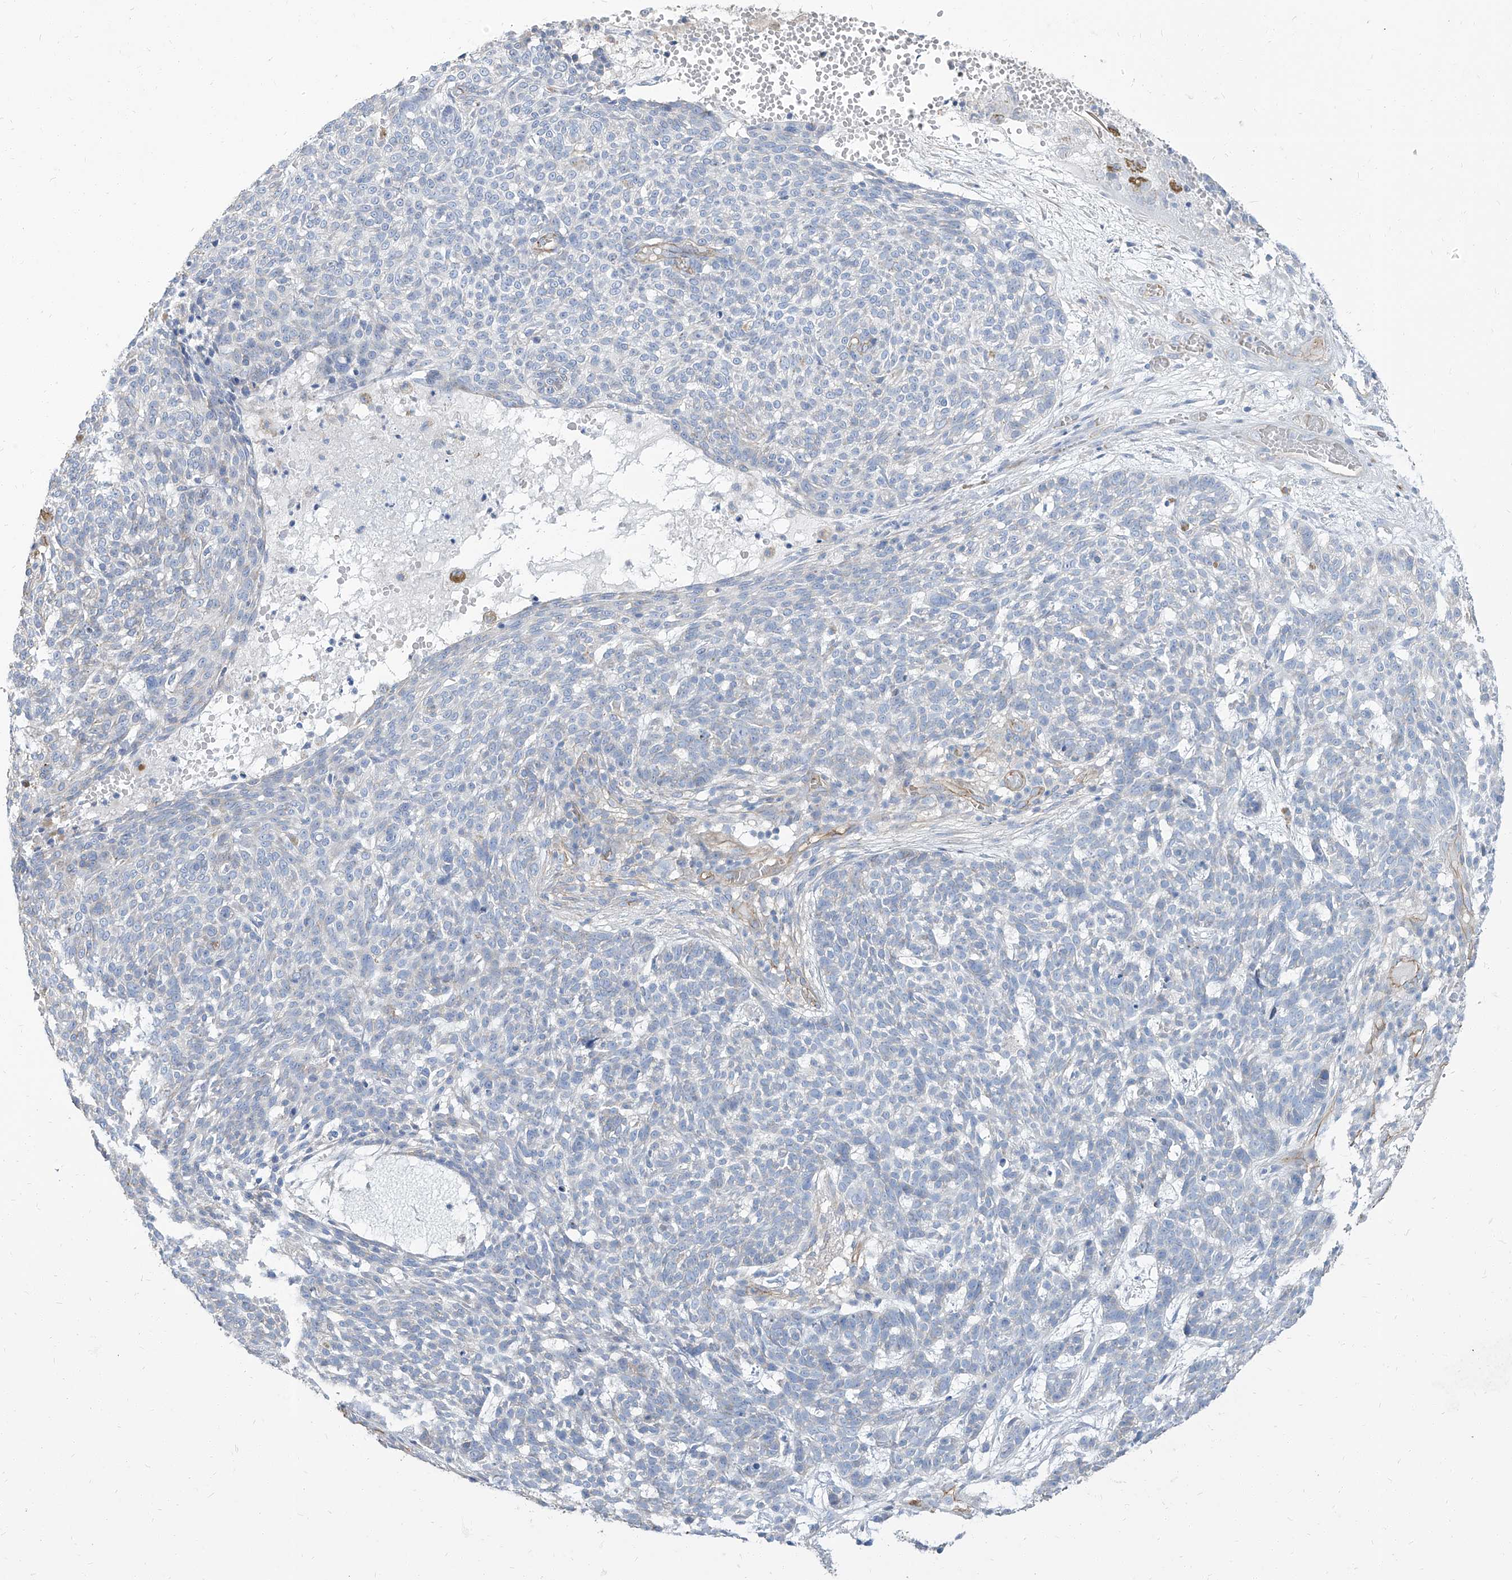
{"staining": {"intensity": "negative", "quantity": "none", "location": "none"}, "tissue": "skin cancer", "cell_type": "Tumor cells", "image_type": "cancer", "snomed": [{"axis": "morphology", "description": "Basal cell carcinoma"}, {"axis": "topography", "description": "Skin"}], "caption": "High power microscopy photomicrograph of an immunohistochemistry (IHC) photomicrograph of skin cancer (basal cell carcinoma), revealing no significant positivity in tumor cells.", "gene": "TXLNB", "patient": {"sex": "male", "age": 85}}